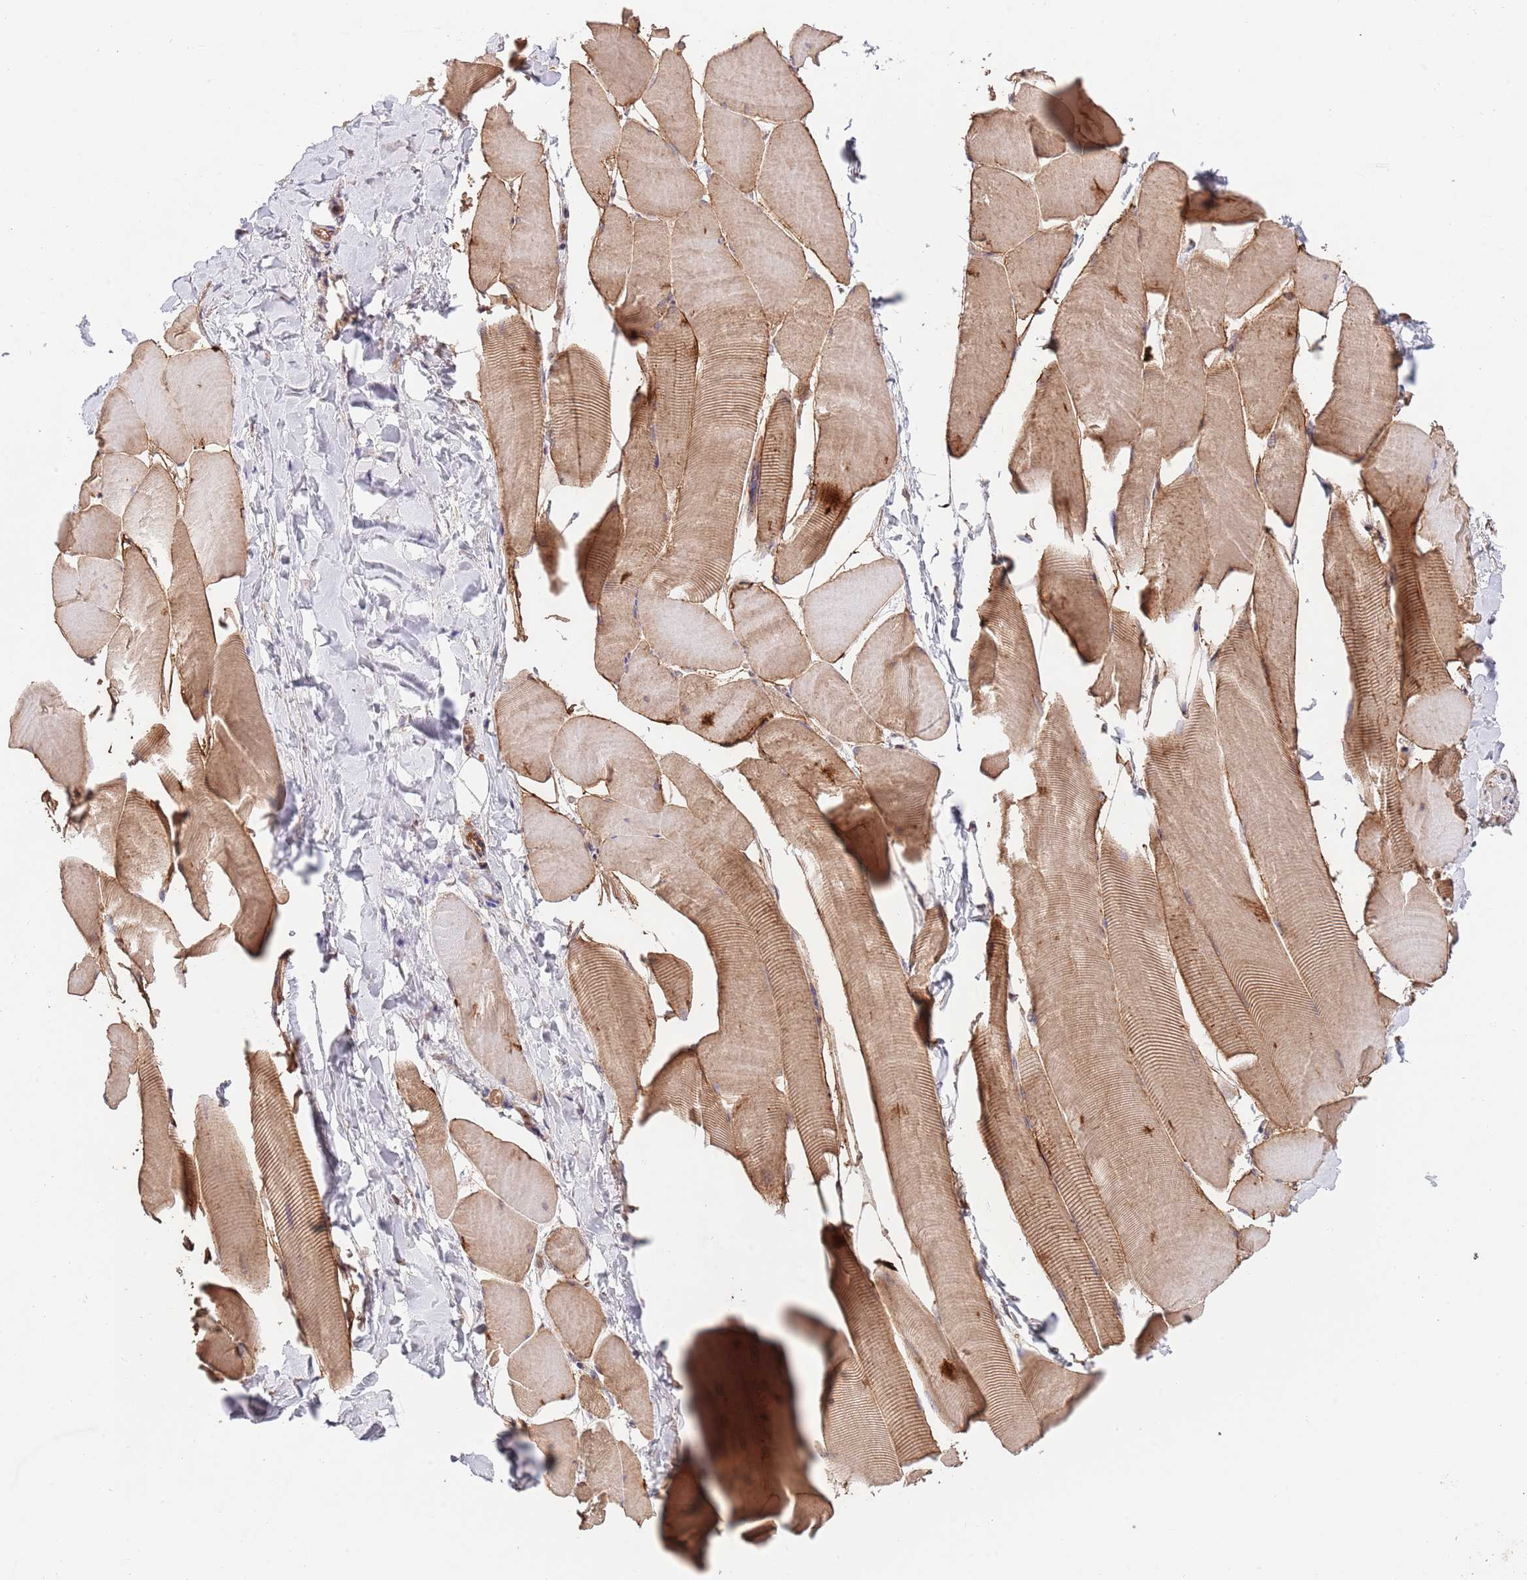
{"staining": {"intensity": "moderate", "quantity": "25%-75%", "location": "cytoplasmic/membranous"}, "tissue": "skeletal muscle", "cell_type": "Myocytes", "image_type": "normal", "snomed": [{"axis": "morphology", "description": "Normal tissue, NOS"}, {"axis": "topography", "description": "Skeletal muscle"}], "caption": "High-magnification brightfield microscopy of benign skeletal muscle stained with DAB (brown) and counterstained with hematoxylin (blue). myocytes exhibit moderate cytoplasmic/membranous staining is seen in approximately25%-75% of cells. (brown staining indicates protein expression, while blue staining denotes nuclei).", "gene": "RNF19B", "patient": {"sex": "male", "age": 25}}